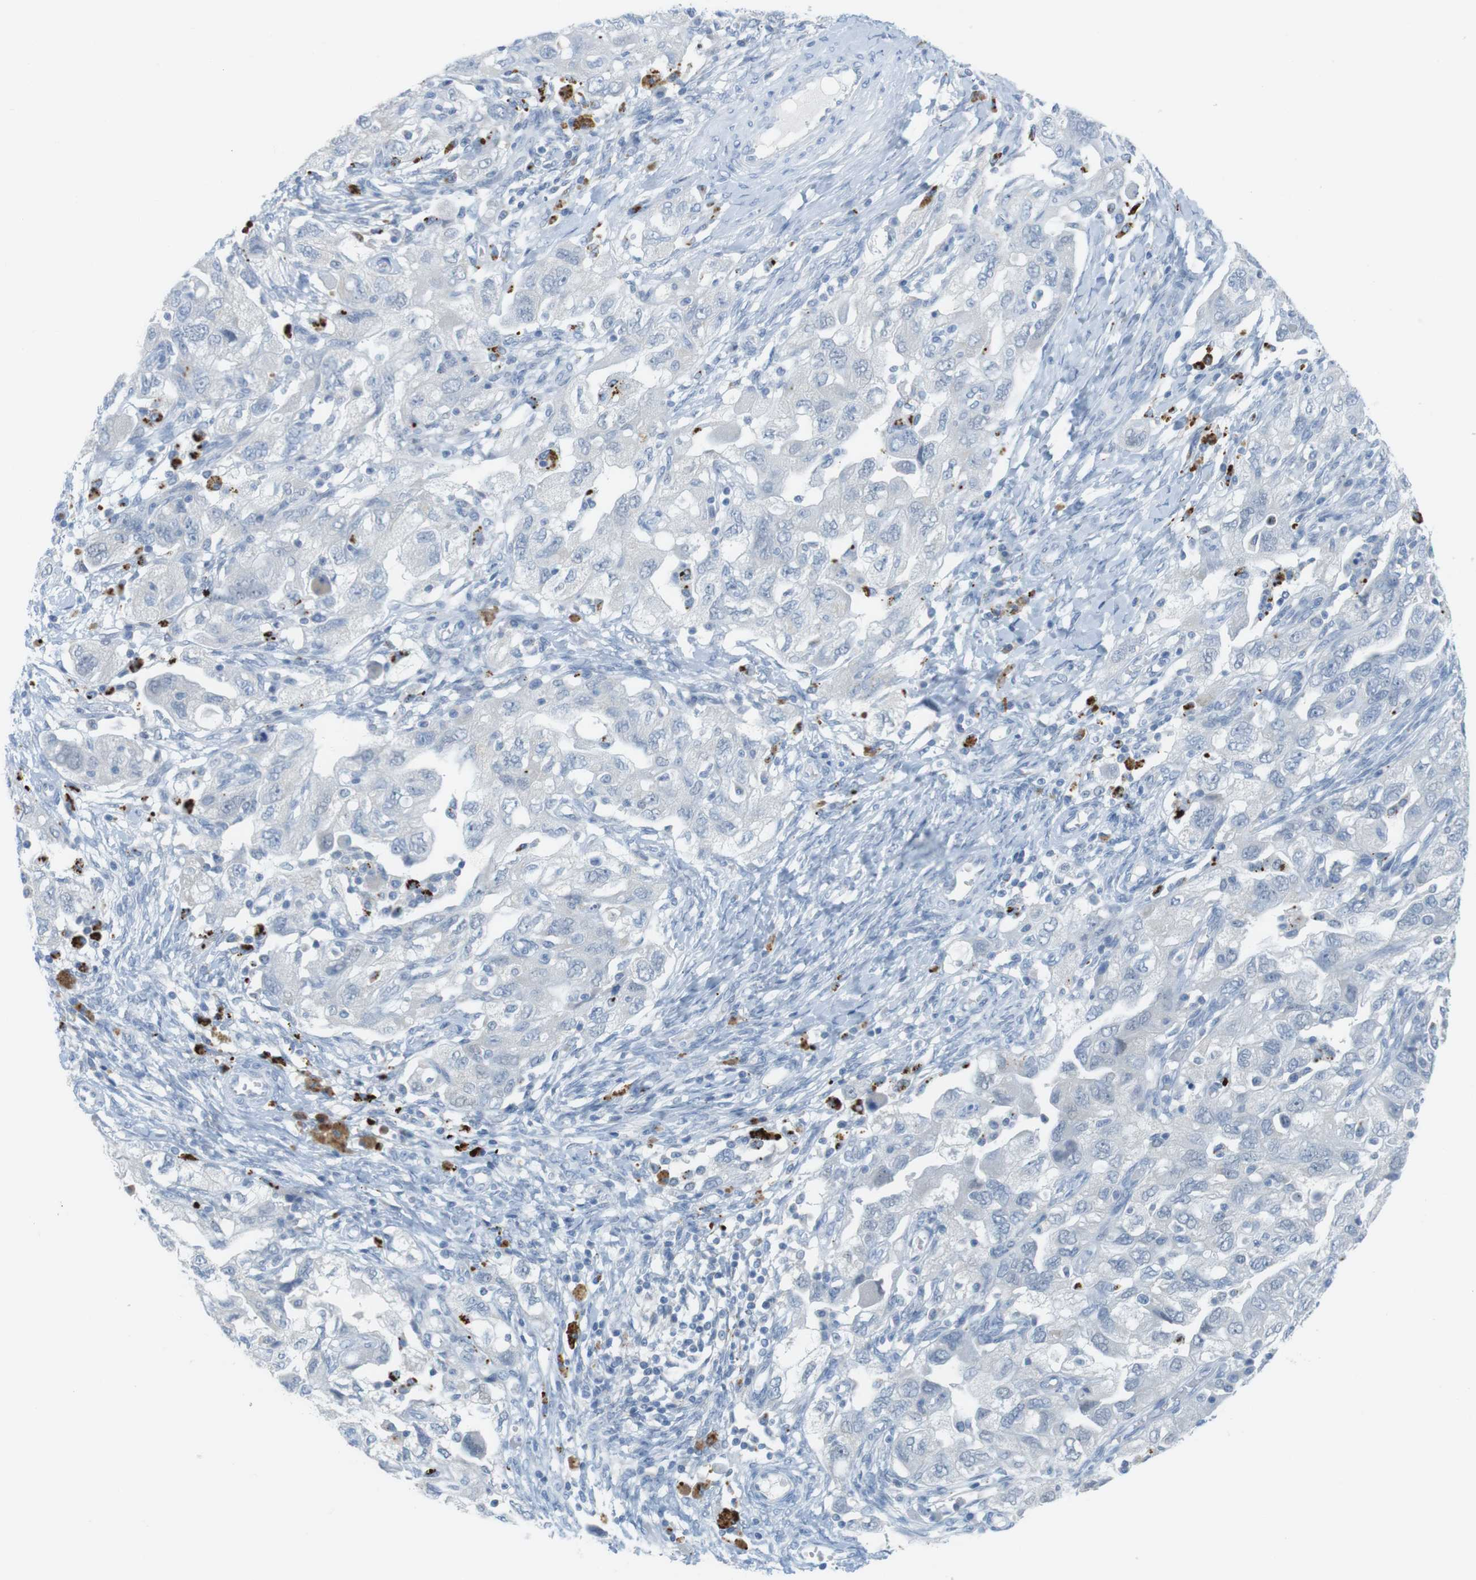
{"staining": {"intensity": "negative", "quantity": "none", "location": "none"}, "tissue": "ovarian cancer", "cell_type": "Tumor cells", "image_type": "cancer", "snomed": [{"axis": "morphology", "description": "Carcinoma, NOS"}, {"axis": "morphology", "description": "Cystadenocarcinoma, serous, NOS"}, {"axis": "topography", "description": "Ovary"}], "caption": "This micrograph is of ovarian cancer stained with immunohistochemistry to label a protein in brown with the nuclei are counter-stained blue. There is no positivity in tumor cells.", "gene": "YIPF1", "patient": {"sex": "female", "age": 69}}